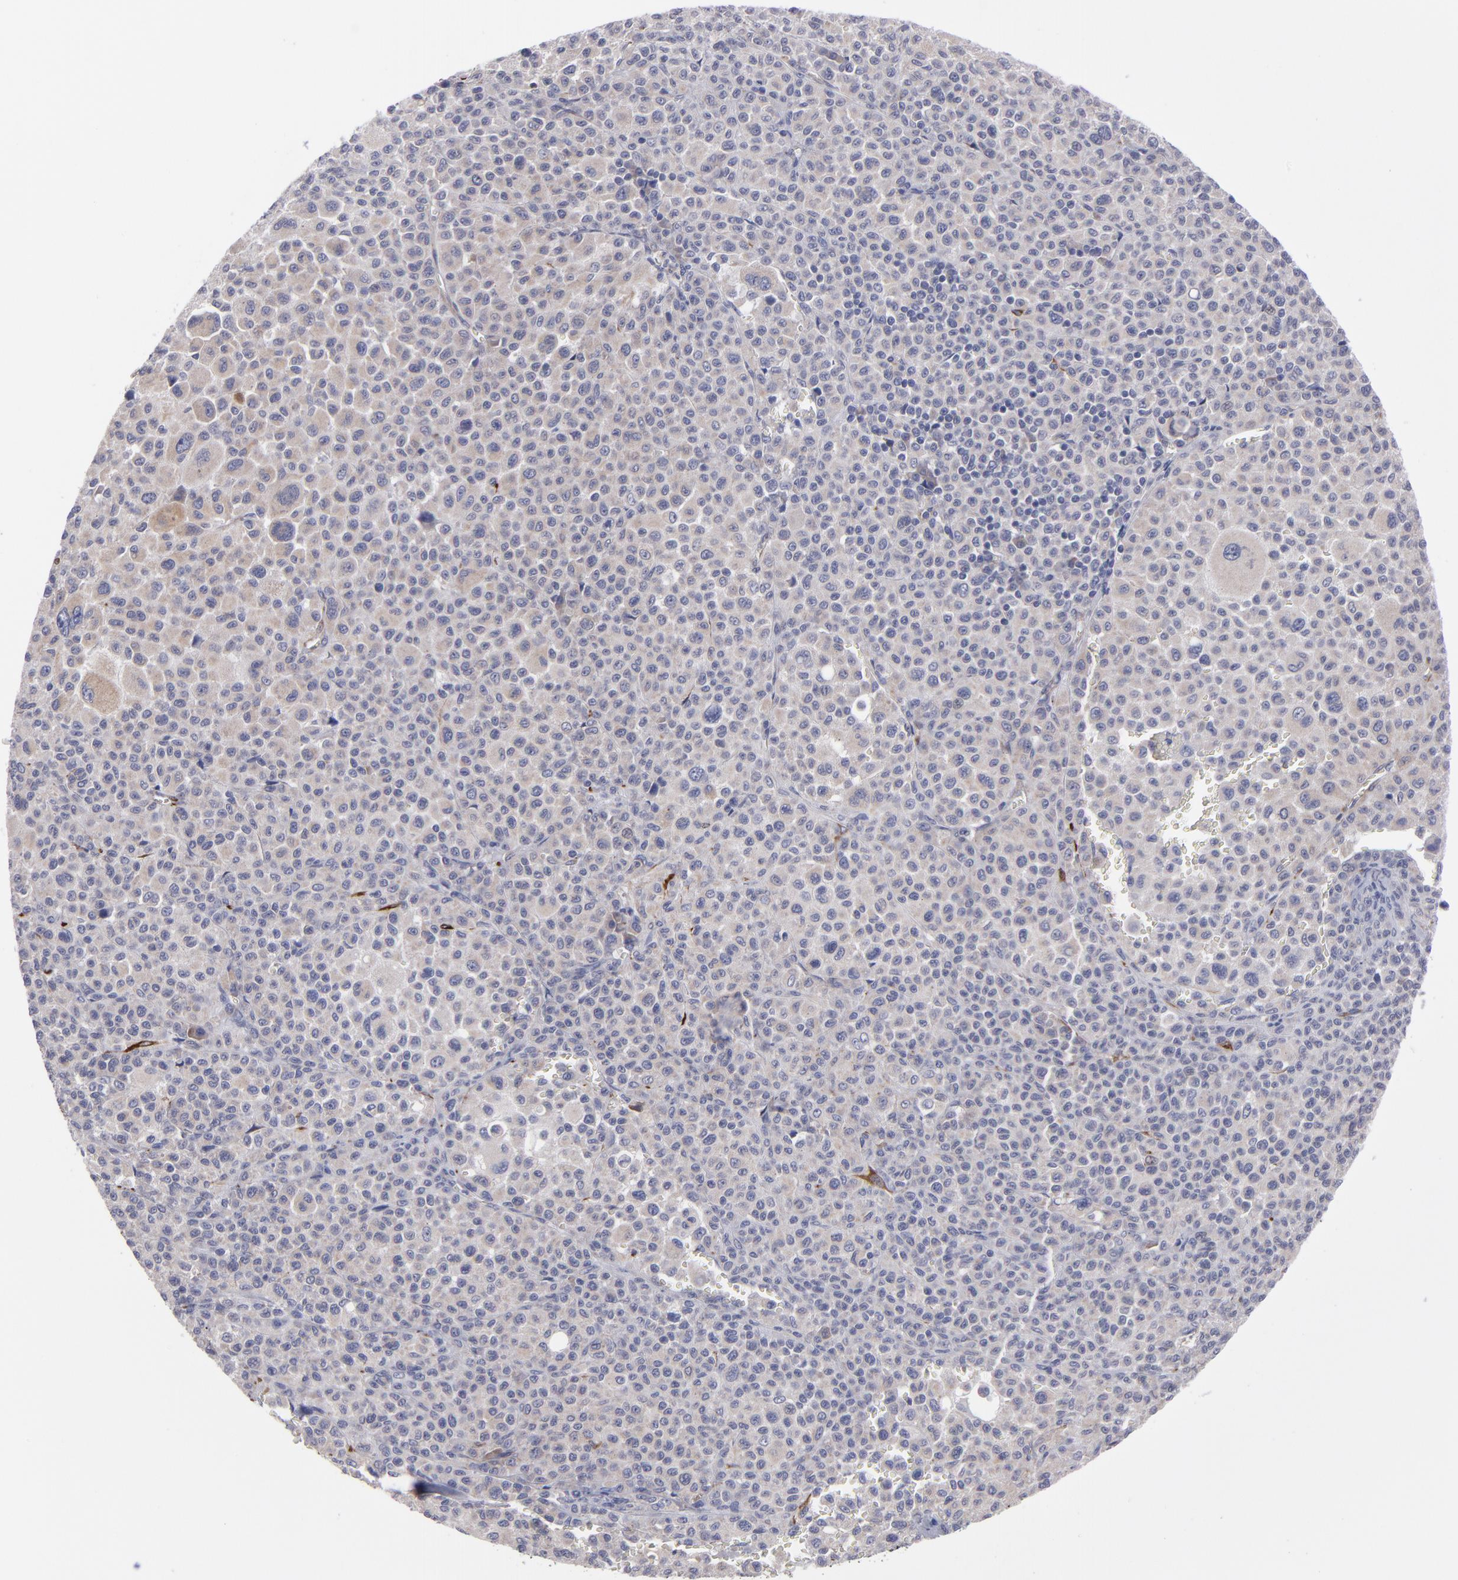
{"staining": {"intensity": "weak", "quantity": ">75%", "location": "cytoplasmic/membranous"}, "tissue": "melanoma", "cell_type": "Tumor cells", "image_type": "cancer", "snomed": [{"axis": "morphology", "description": "Malignant melanoma, Metastatic site"}, {"axis": "topography", "description": "Skin"}], "caption": "A brown stain labels weak cytoplasmic/membranous positivity of a protein in human malignant melanoma (metastatic site) tumor cells.", "gene": "SLMAP", "patient": {"sex": "female", "age": 74}}